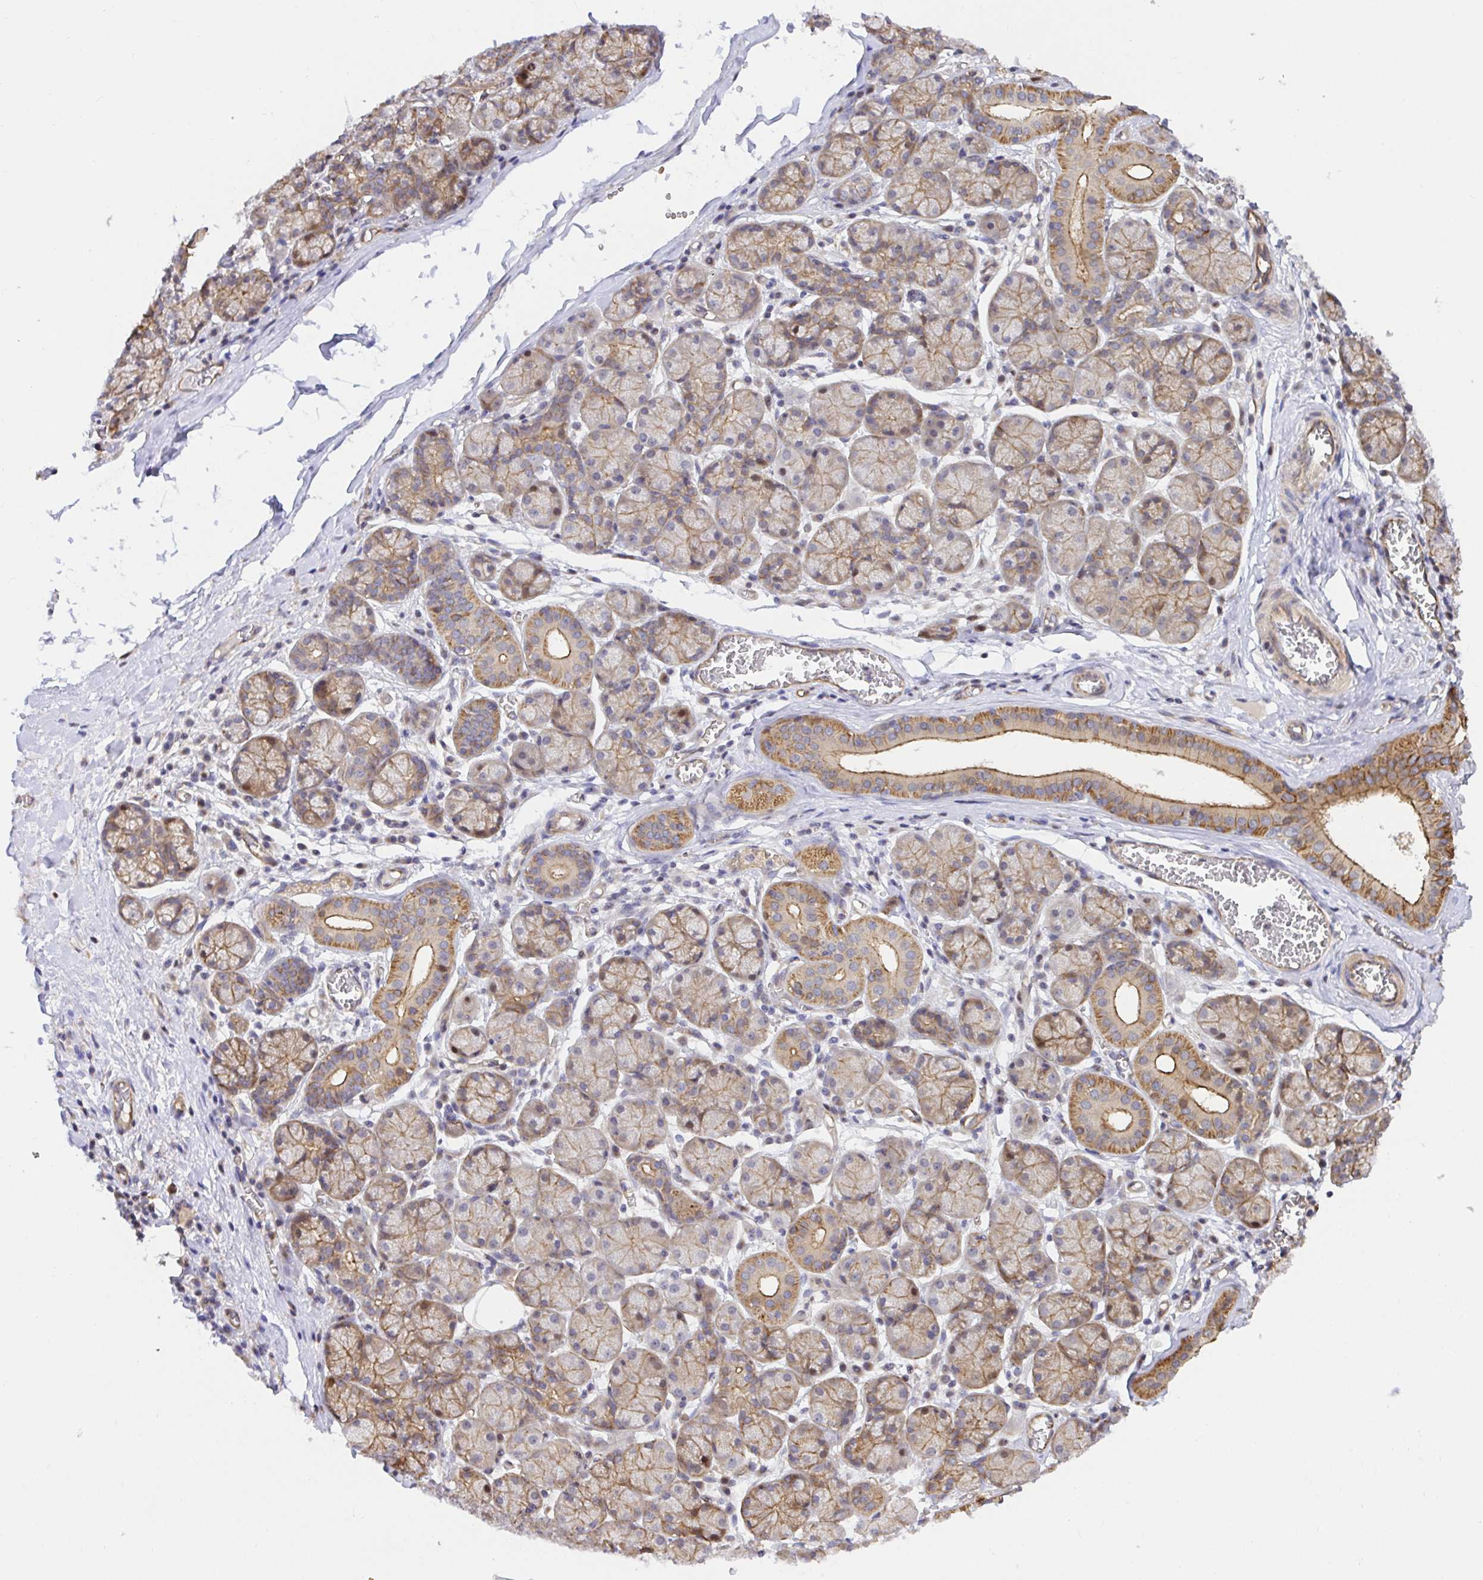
{"staining": {"intensity": "moderate", "quantity": ">75%", "location": "cytoplasmic/membranous"}, "tissue": "salivary gland", "cell_type": "Glandular cells", "image_type": "normal", "snomed": [{"axis": "morphology", "description": "Normal tissue, NOS"}, {"axis": "topography", "description": "Salivary gland"}], "caption": "Salivary gland stained for a protein exhibits moderate cytoplasmic/membranous positivity in glandular cells. Using DAB (3,3'-diaminobenzidine) (brown) and hematoxylin (blue) stains, captured at high magnification using brightfield microscopy.", "gene": "TRIM55", "patient": {"sex": "female", "age": 24}}